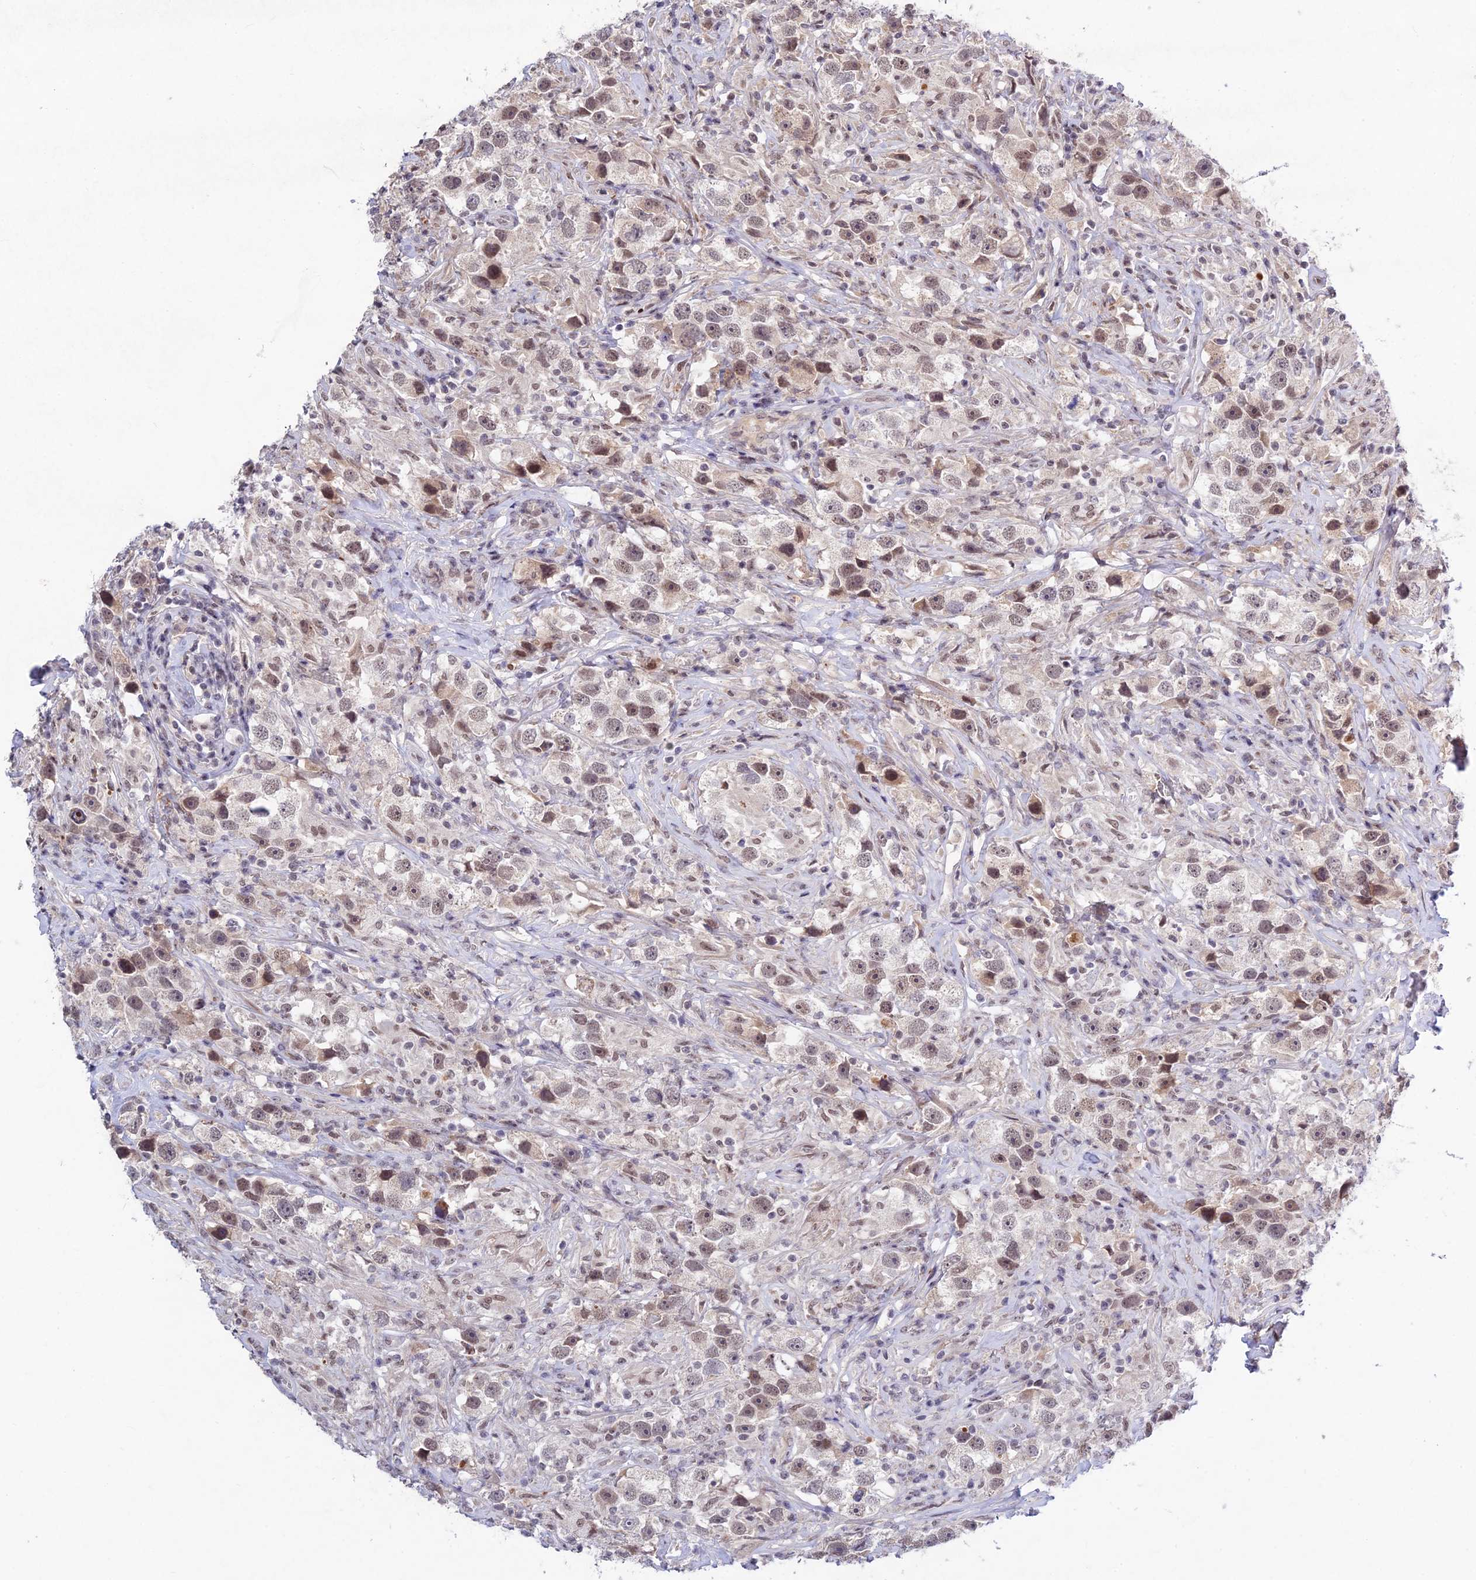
{"staining": {"intensity": "moderate", "quantity": "<25%", "location": "nuclear"}, "tissue": "testis cancer", "cell_type": "Tumor cells", "image_type": "cancer", "snomed": [{"axis": "morphology", "description": "Seminoma, NOS"}, {"axis": "topography", "description": "Testis"}], "caption": "Testis seminoma stained with a brown dye reveals moderate nuclear positive positivity in approximately <25% of tumor cells.", "gene": "RAVER1", "patient": {"sex": "male", "age": 49}}